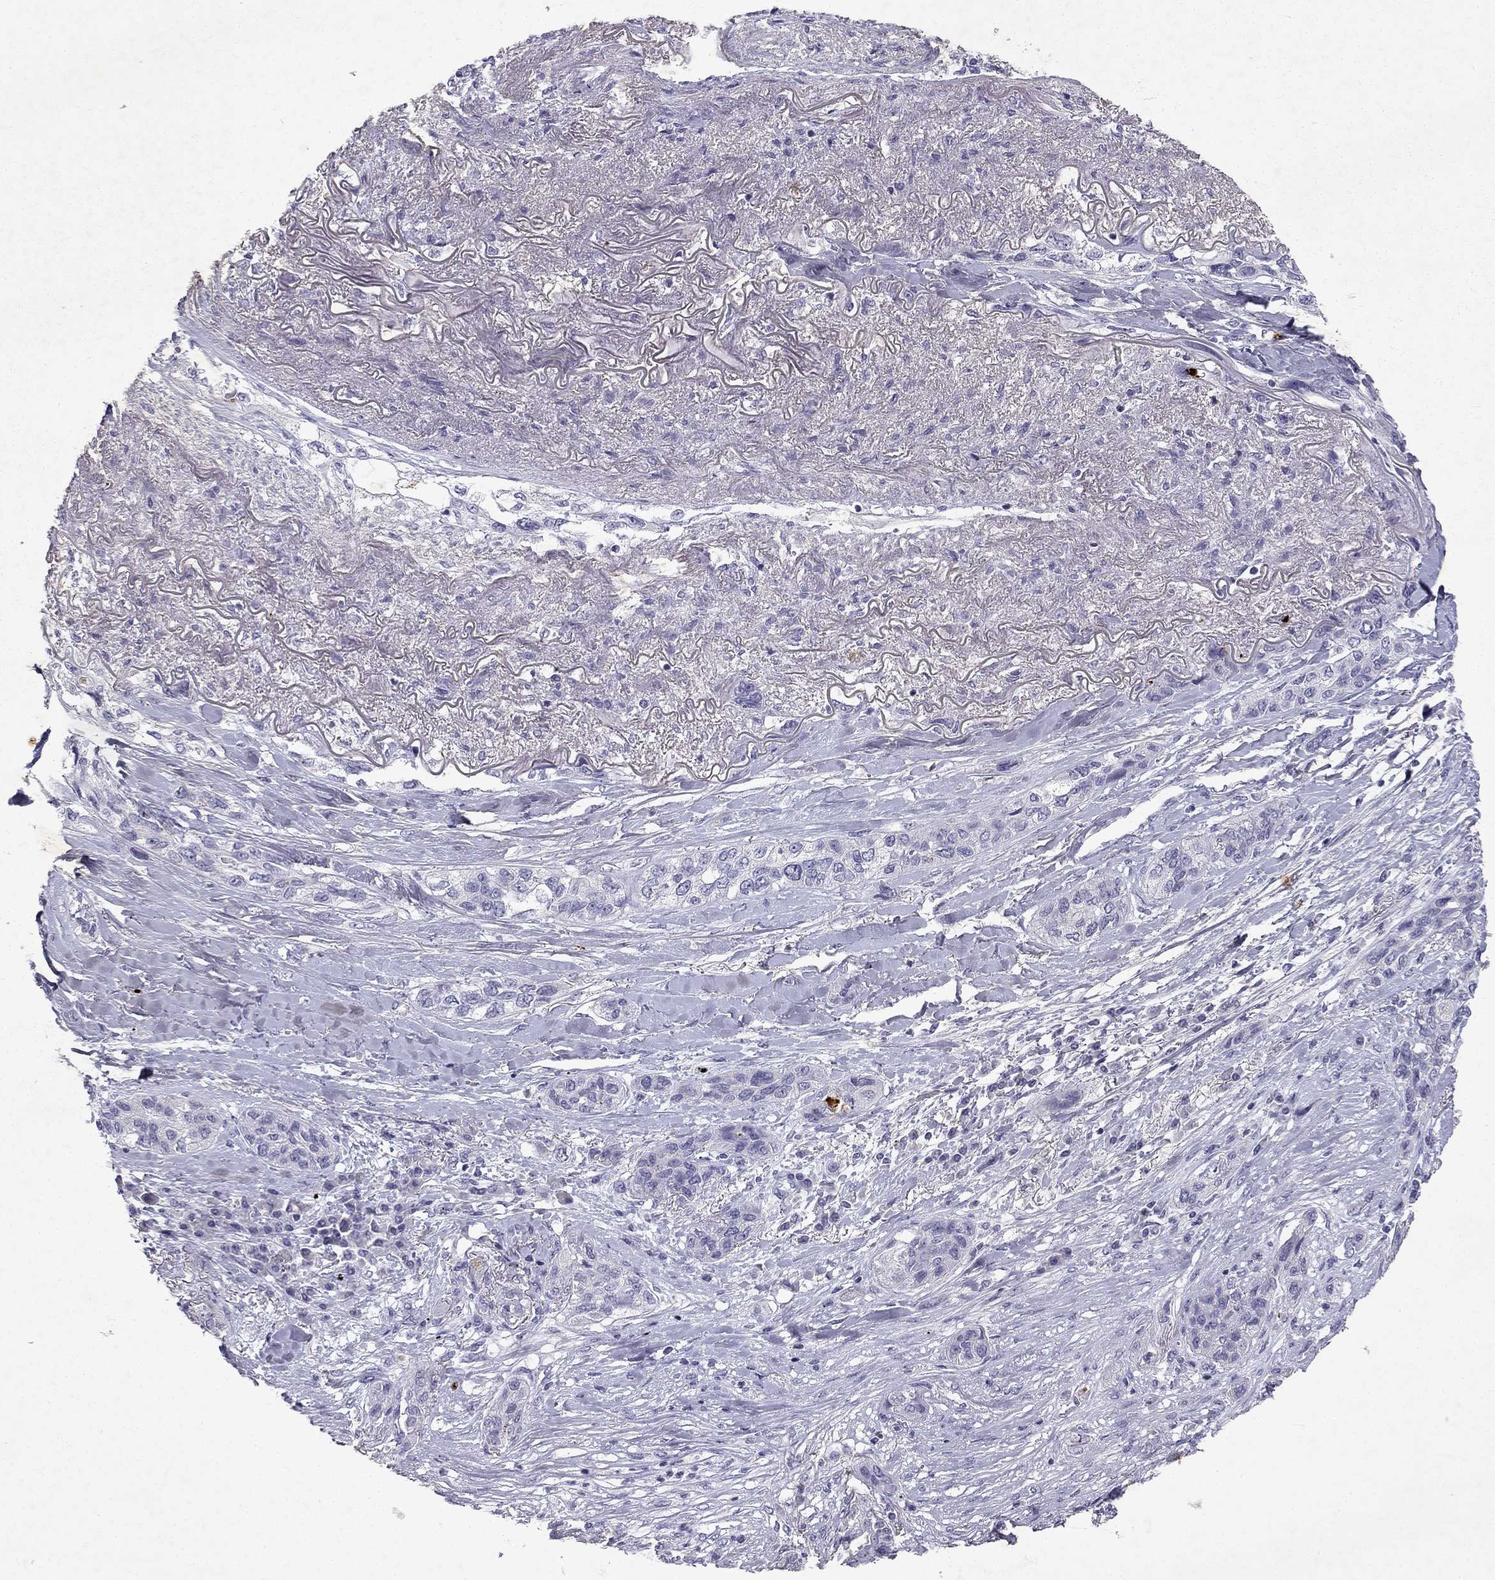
{"staining": {"intensity": "negative", "quantity": "none", "location": "none"}, "tissue": "lung cancer", "cell_type": "Tumor cells", "image_type": "cancer", "snomed": [{"axis": "morphology", "description": "Squamous cell carcinoma, NOS"}, {"axis": "topography", "description": "Lung"}], "caption": "Lung cancer (squamous cell carcinoma) stained for a protein using immunohistochemistry (IHC) exhibits no staining tumor cells.", "gene": "SLC6A4", "patient": {"sex": "female", "age": 70}}